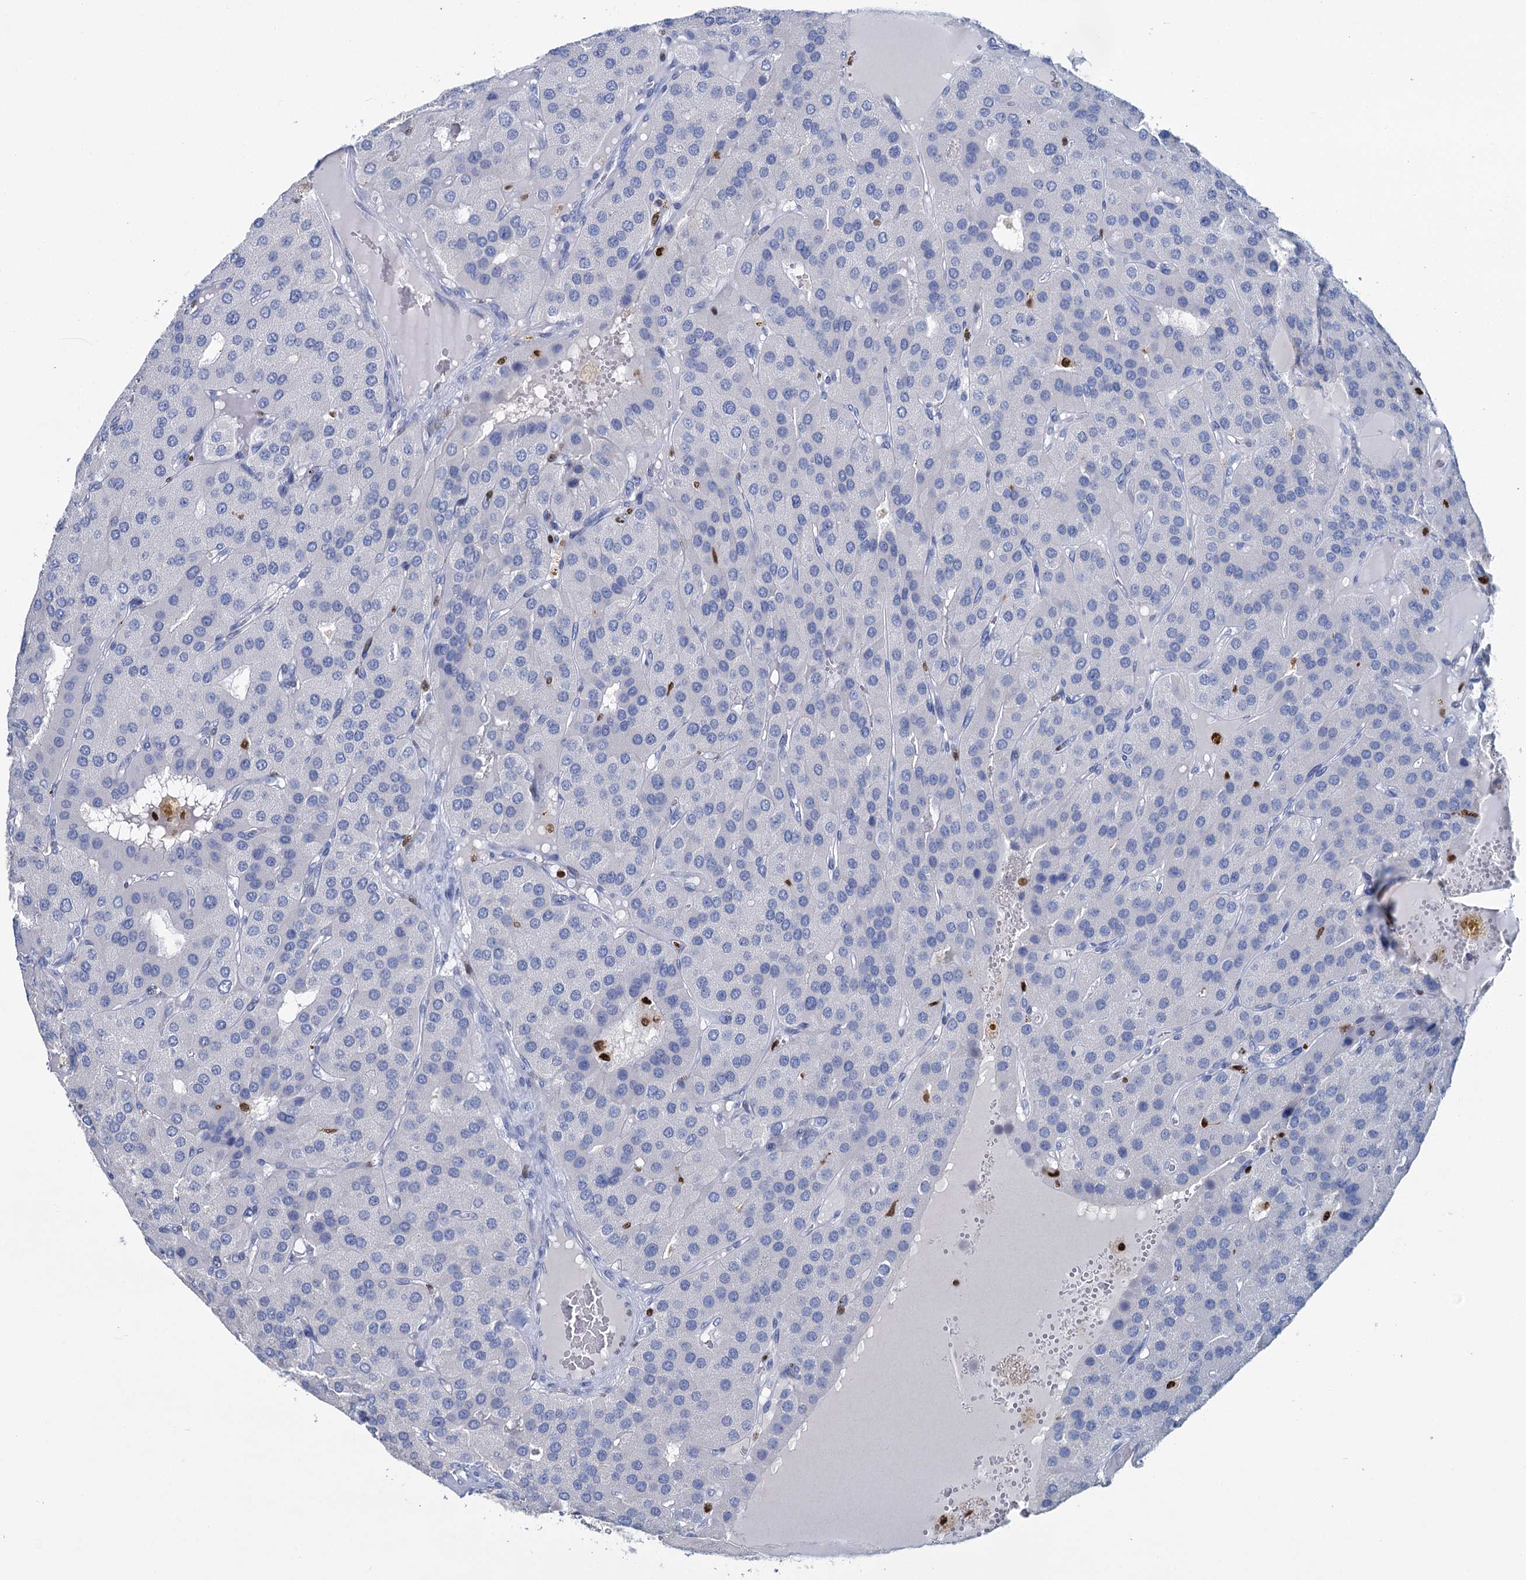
{"staining": {"intensity": "negative", "quantity": "none", "location": "none"}, "tissue": "parathyroid gland", "cell_type": "Glandular cells", "image_type": "normal", "snomed": [{"axis": "morphology", "description": "Normal tissue, NOS"}, {"axis": "morphology", "description": "Adenoma, NOS"}, {"axis": "topography", "description": "Parathyroid gland"}], "caption": "This is a photomicrograph of immunohistochemistry staining of unremarkable parathyroid gland, which shows no positivity in glandular cells. The staining was performed using DAB (3,3'-diaminobenzidine) to visualize the protein expression in brown, while the nuclei were stained in blue with hematoxylin (Magnification: 20x).", "gene": "CELF2", "patient": {"sex": "female", "age": 86}}